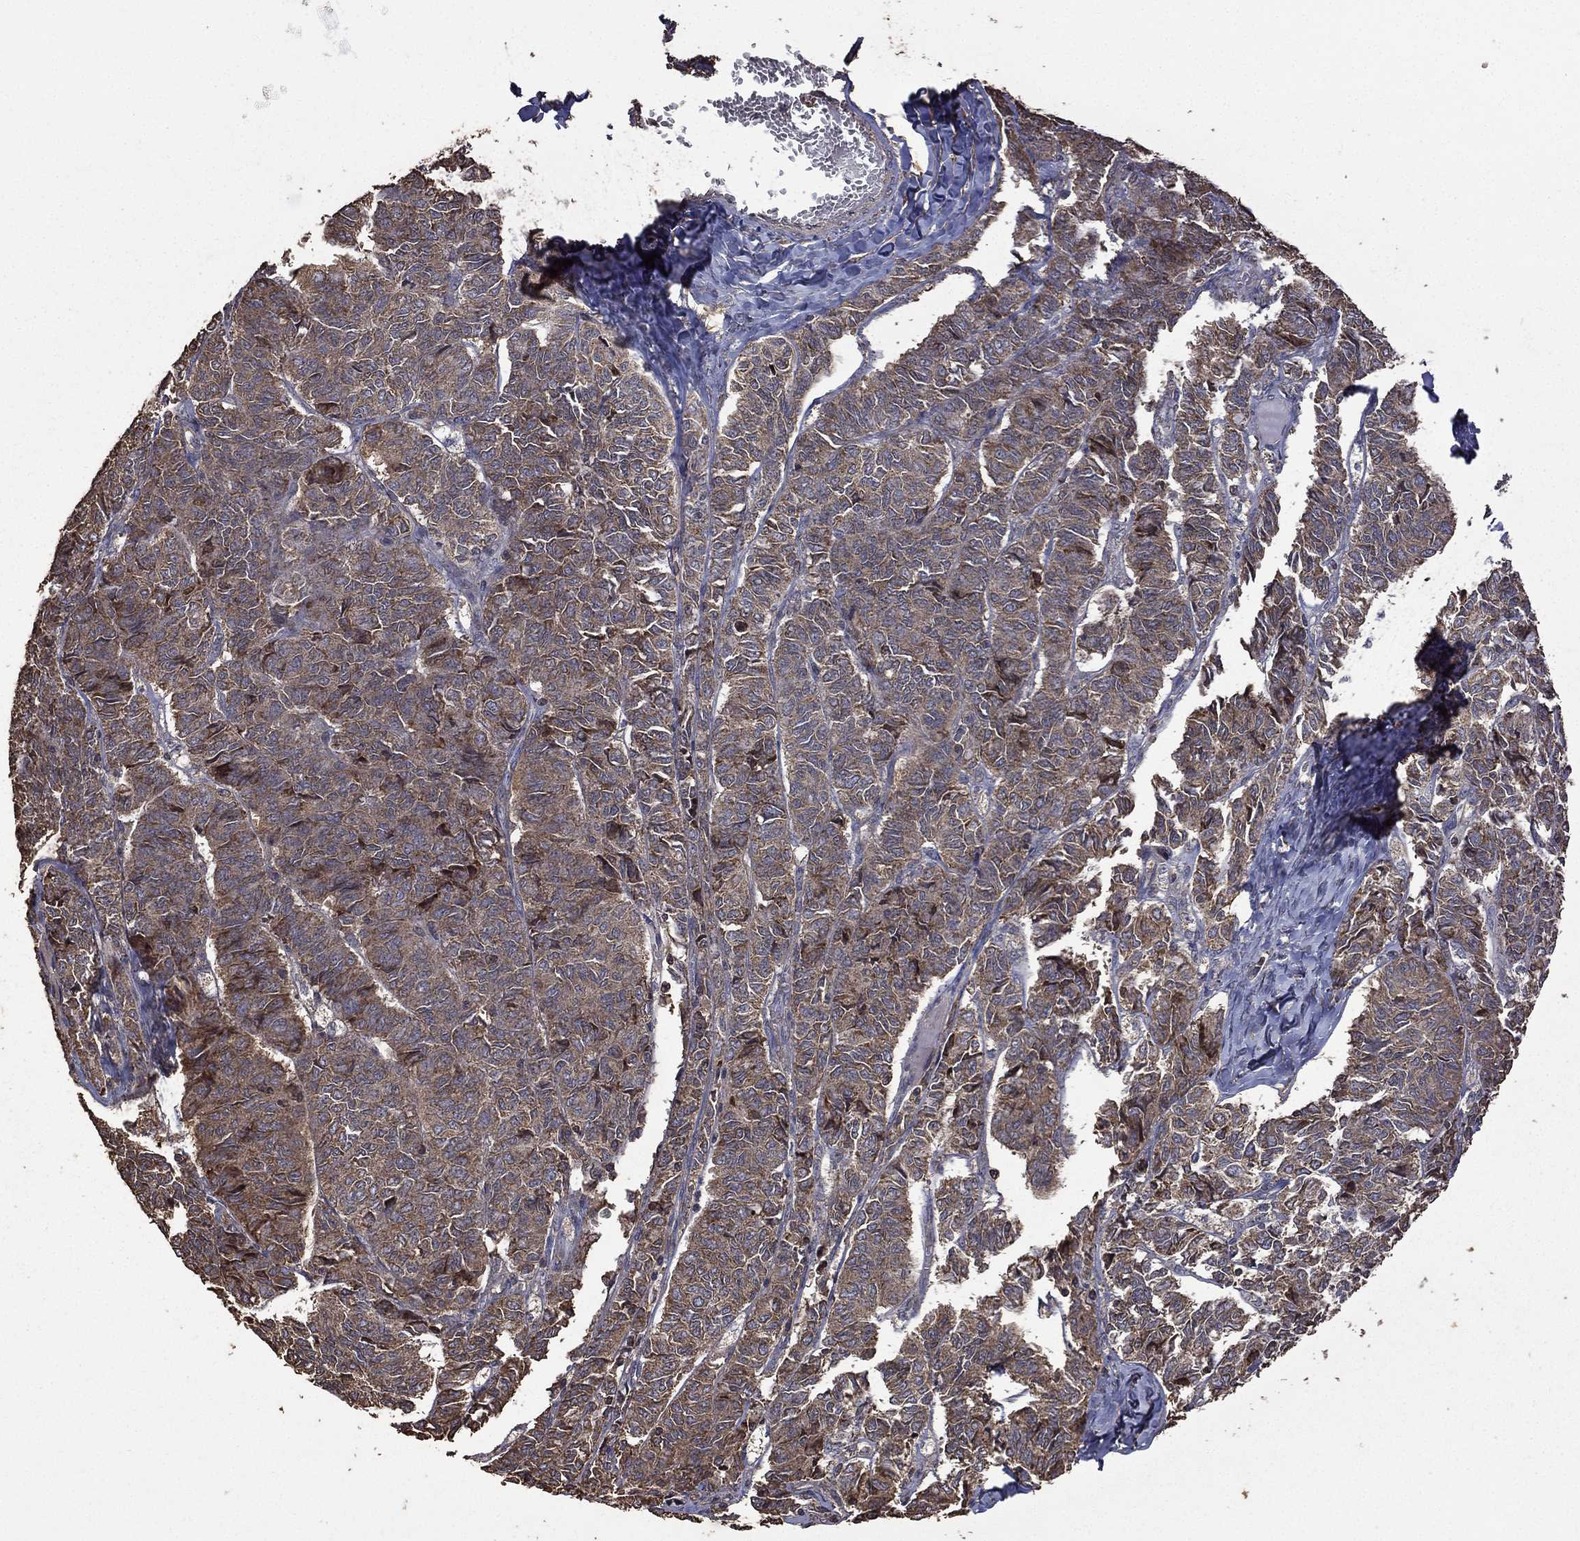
{"staining": {"intensity": "moderate", "quantity": ">75%", "location": "cytoplasmic/membranous"}, "tissue": "ovarian cancer", "cell_type": "Tumor cells", "image_type": "cancer", "snomed": [{"axis": "morphology", "description": "Carcinoma, endometroid"}, {"axis": "topography", "description": "Ovary"}], "caption": "Ovarian endometroid carcinoma stained with a protein marker exhibits moderate staining in tumor cells.", "gene": "METTL27", "patient": {"sex": "female", "age": 80}}